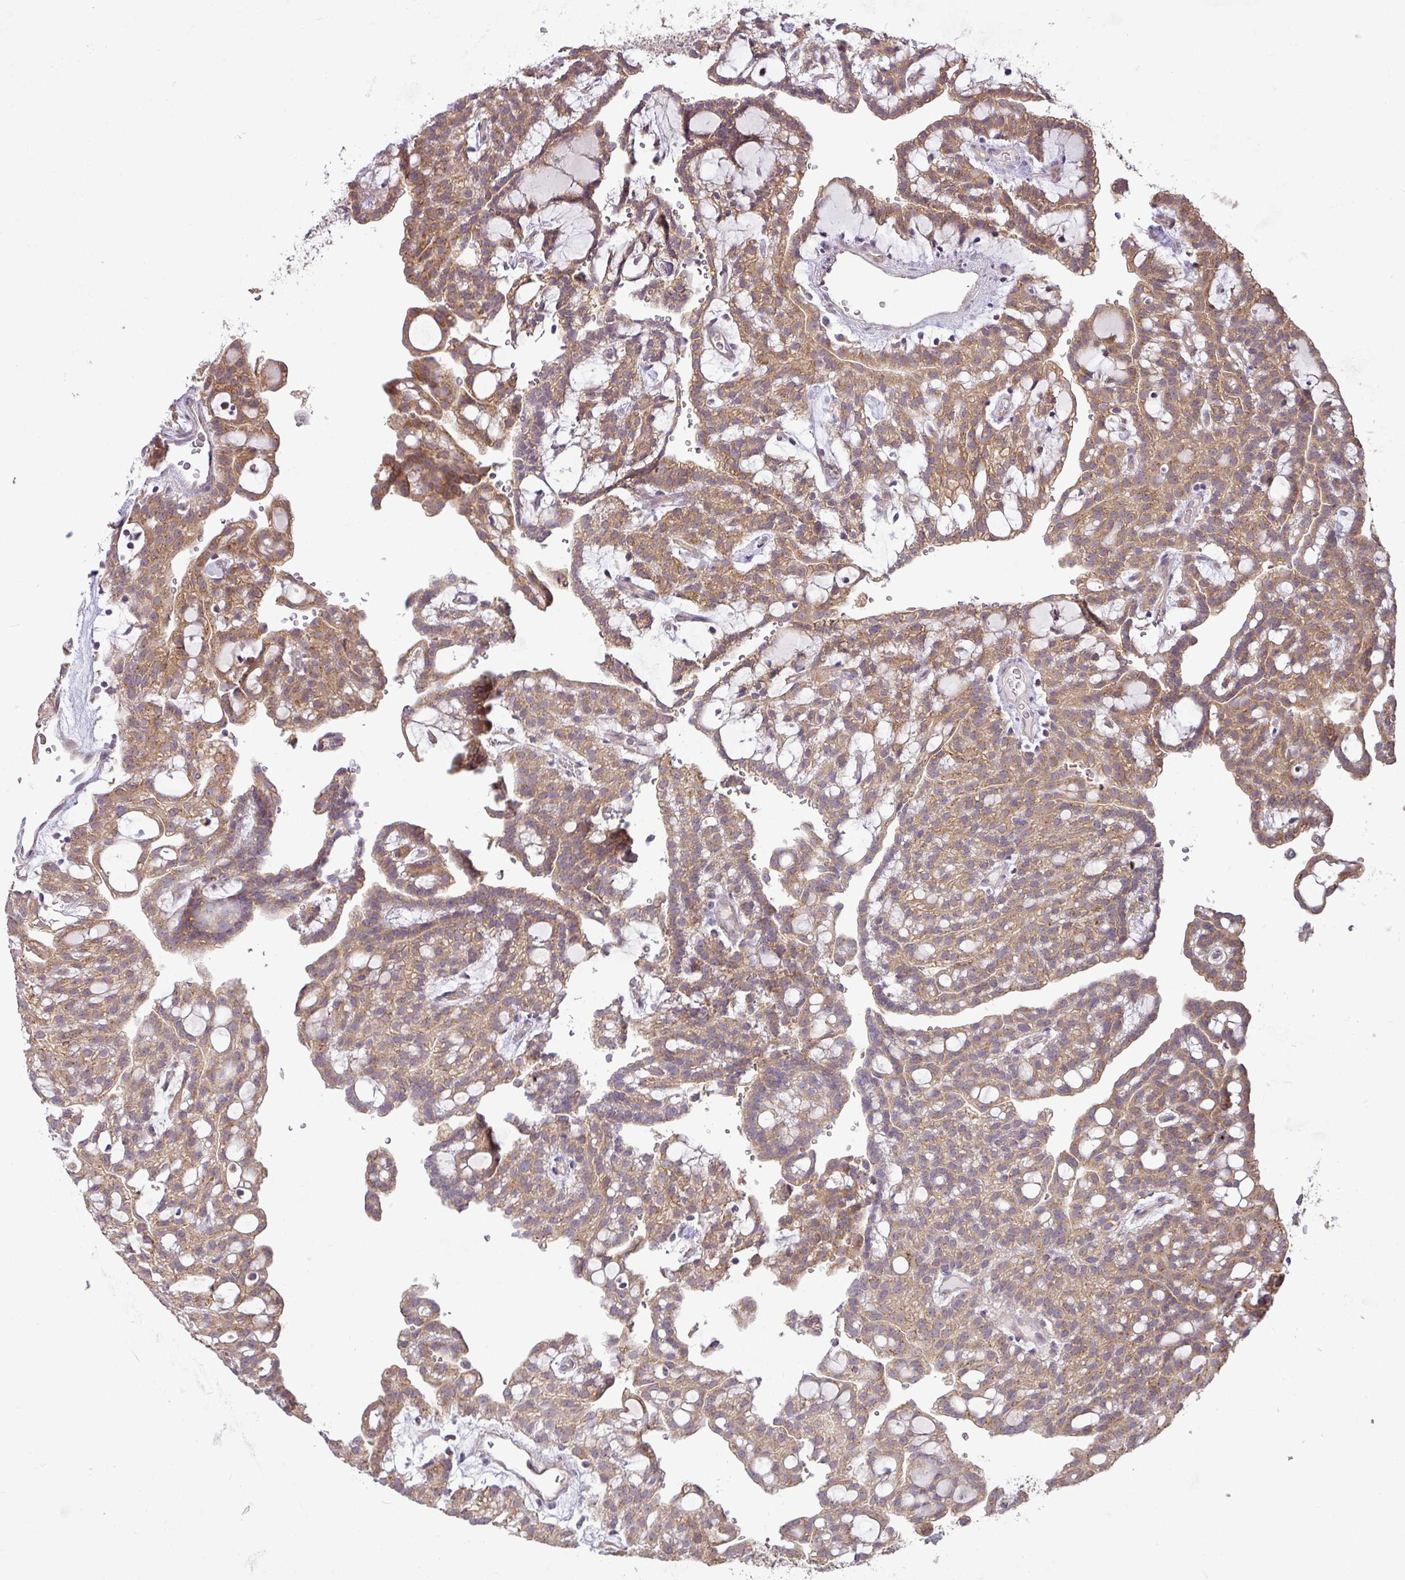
{"staining": {"intensity": "moderate", "quantity": "25%-75%", "location": "cytoplasmic/membranous"}, "tissue": "renal cancer", "cell_type": "Tumor cells", "image_type": "cancer", "snomed": [{"axis": "morphology", "description": "Adenocarcinoma, NOS"}, {"axis": "topography", "description": "Kidney"}], "caption": "Immunohistochemical staining of human renal adenocarcinoma reveals moderate cytoplasmic/membranous protein positivity in about 25%-75% of tumor cells.", "gene": "GALNT12", "patient": {"sex": "male", "age": 63}}